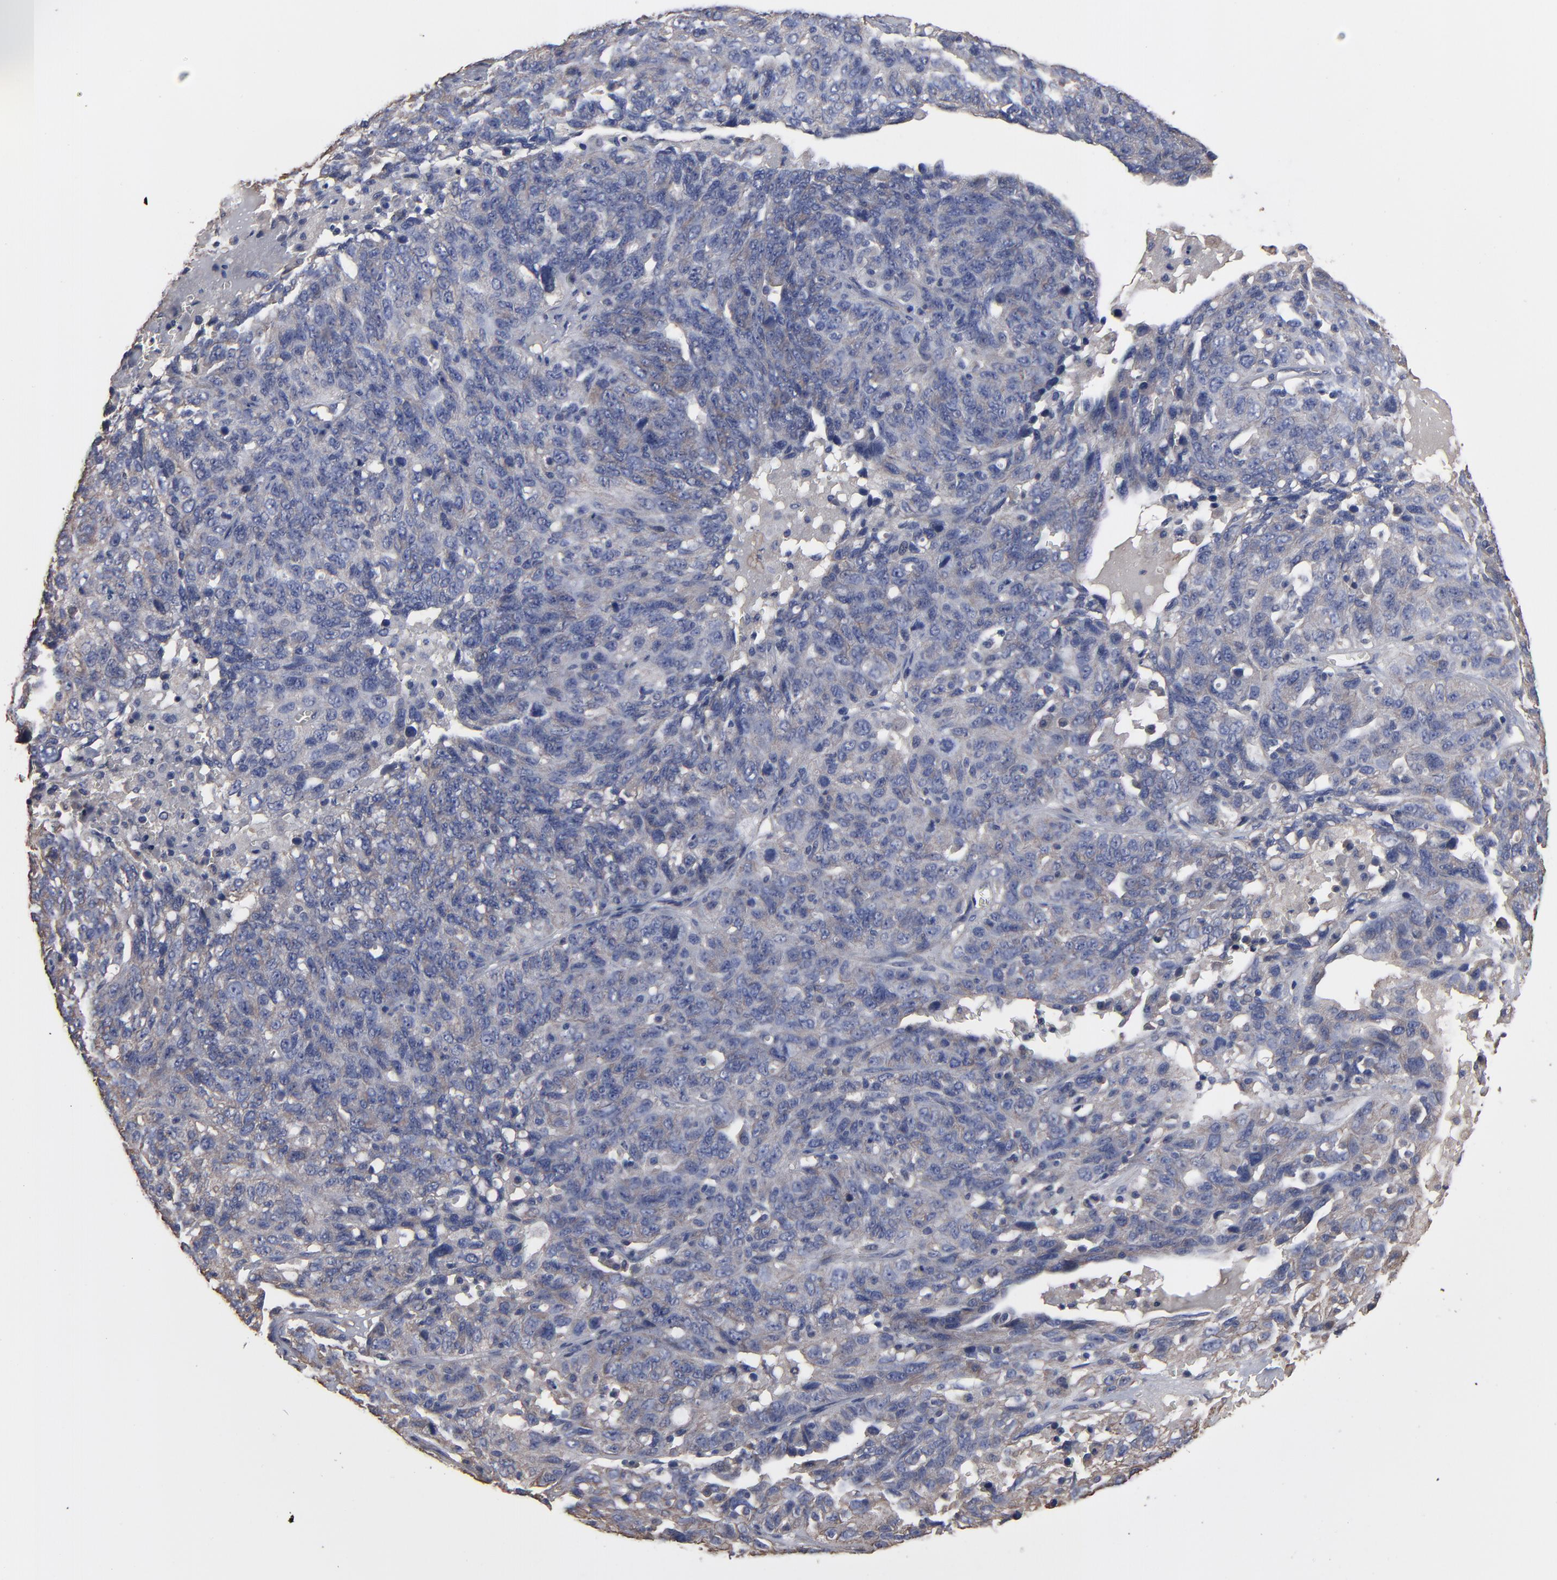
{"staining": {"intensity": "weak", "quantity": "<25%", "location": "cytoplasmic/membranous"}, "tissue": "ovarian cancer", "cell_type": "Tumor cells", "image_type": "cancer", "snomed": [{"axis": "morphology", "description": "Cystadenocarcinoma, serous, NOS"}, {"axis": "topography", "description": "Ovary"}], "caption": "An immunohistochemistry (IHC) photomicrograph of ovarian serous cystadenocarcinoma is shown. There is no staining in tumor cells of ovarian serous cystadenocarcinoma.", "gene": "DMD", "patient": {"sex": "female", "age": 71}}